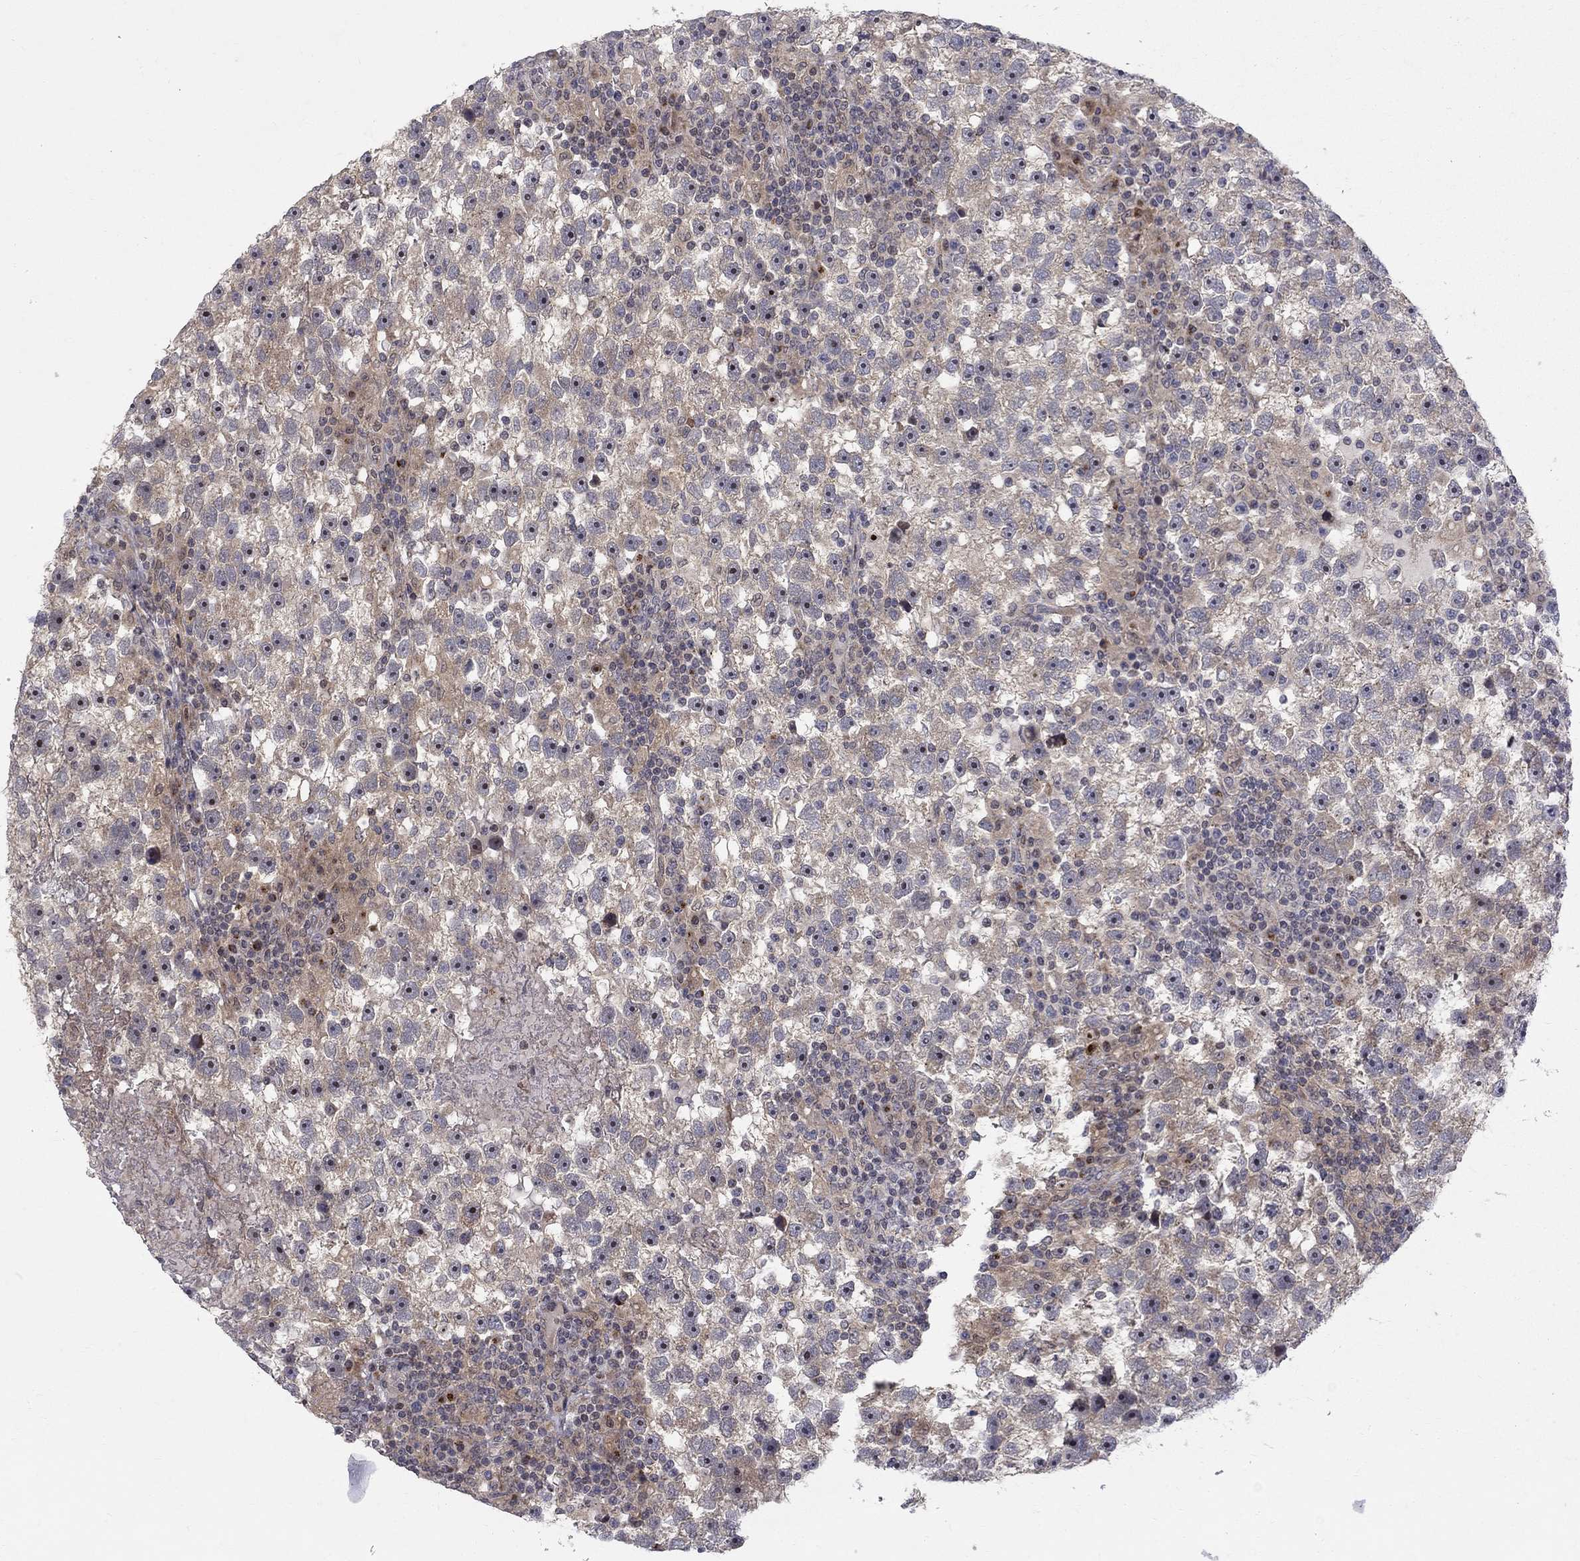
{"staining": {"intensity": "weak", "quantity": "<25%", "location": "cytoplasmic/membranous"}, "tissue": "testis cancer", "cell_type": "Tumor cells", "image_type": "cancer", "snomed": [{"axis": "morphology", "description": "Seminoma, NOS"}, {"axis": "topography", "description": "Testis"}], "caption": "Tumor cells show no significant positivity in seminoma (testis).", "gene": "WDR19", "patient": {"sex": "male", "age": 47}}